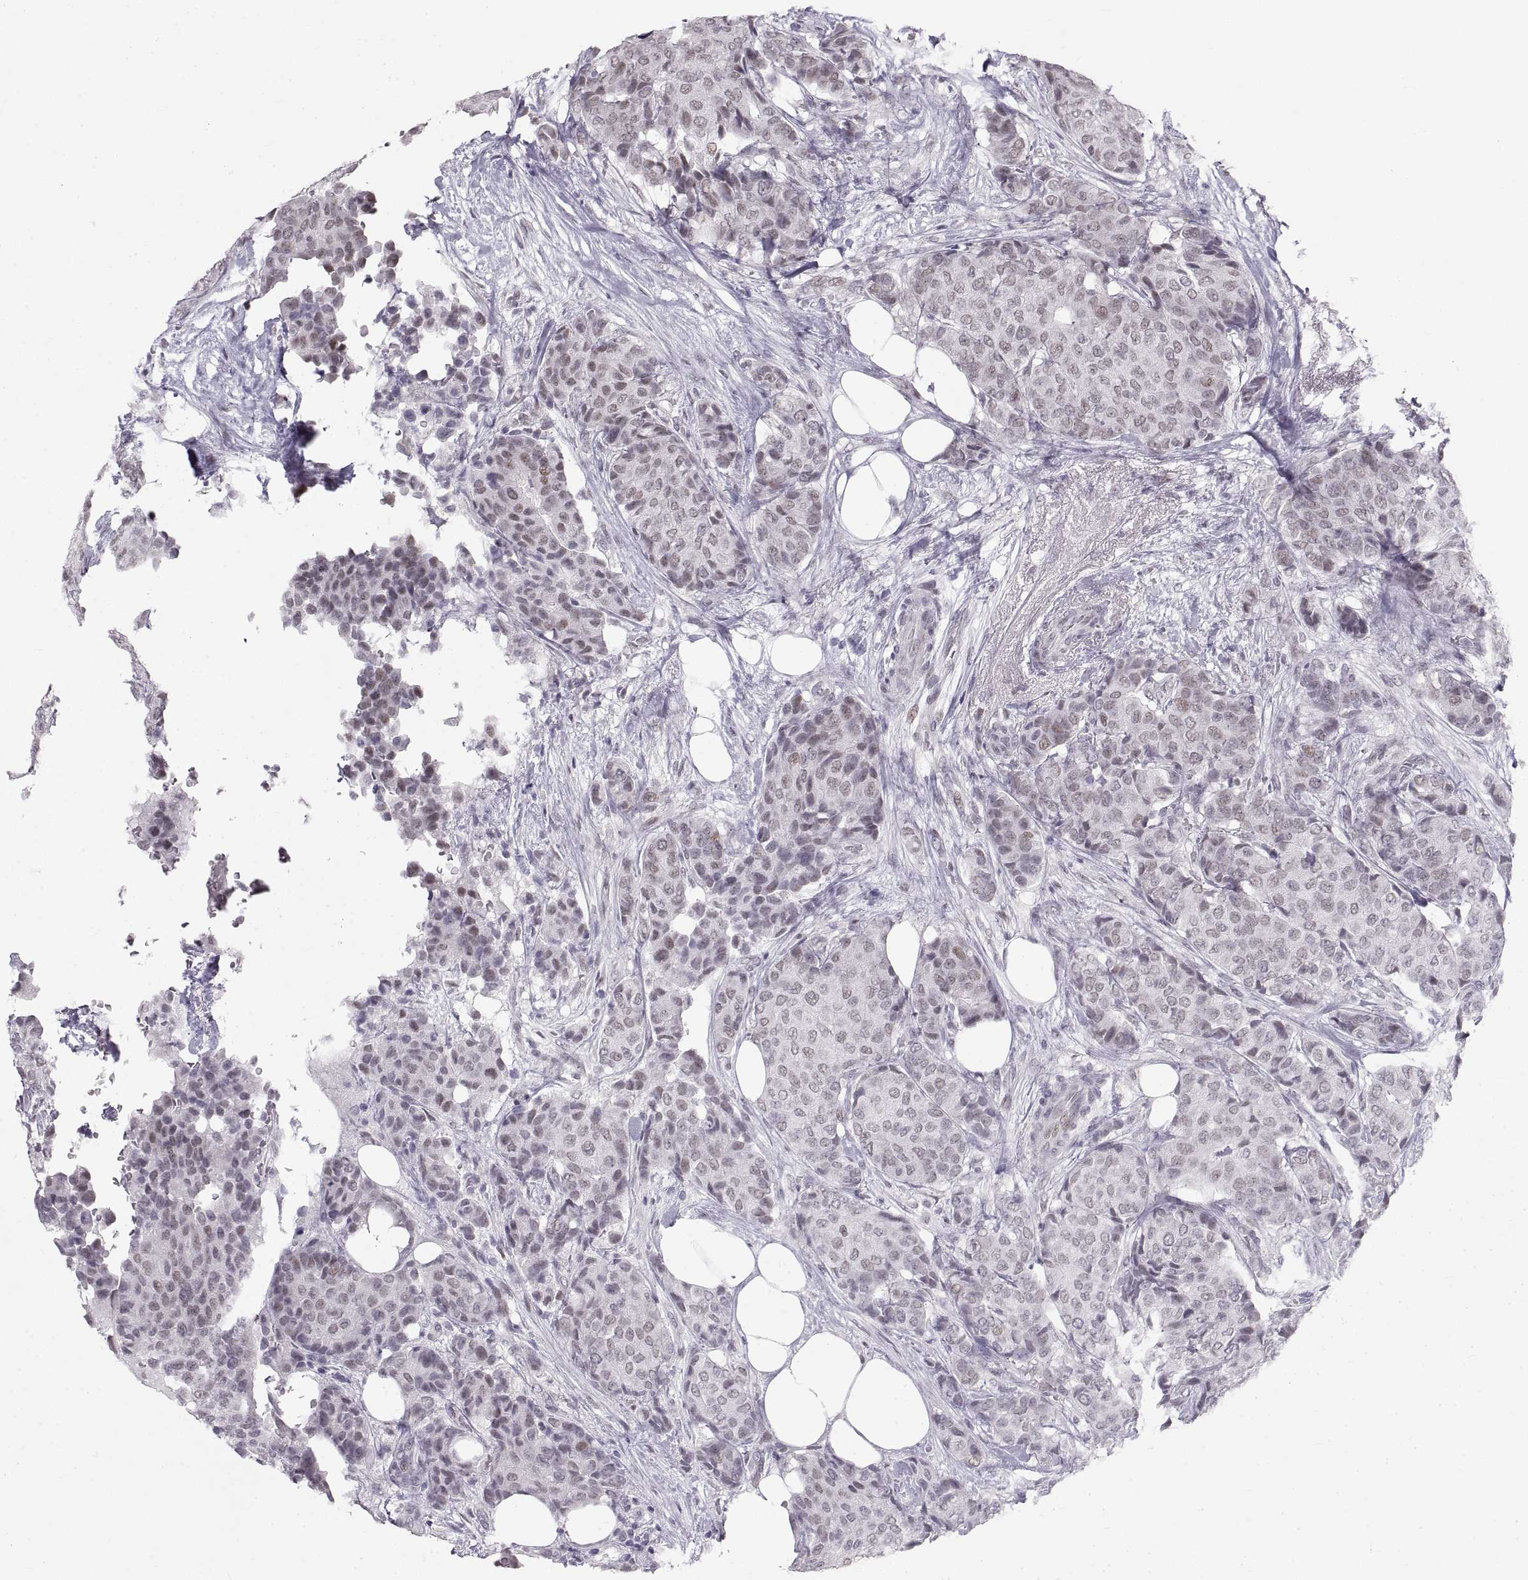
{"staining": {"intensity": "negative", "quantity": "none", "location": "none"}, "tissue": "breast cancer", "cell_type": "Tumor cells", "image_type": "cancer", "snomed": [{"axis": "morphology", "description": "Duct carcinoma"}, {"axis": "topography", "description": "Breast"}], "caption": "Image shows no protein staining in tumor cells of infiltrating ductal carcinoma (breast) tissue.", "gene": "NANOS3", "patient": {"sex": "female", "age": 75}}